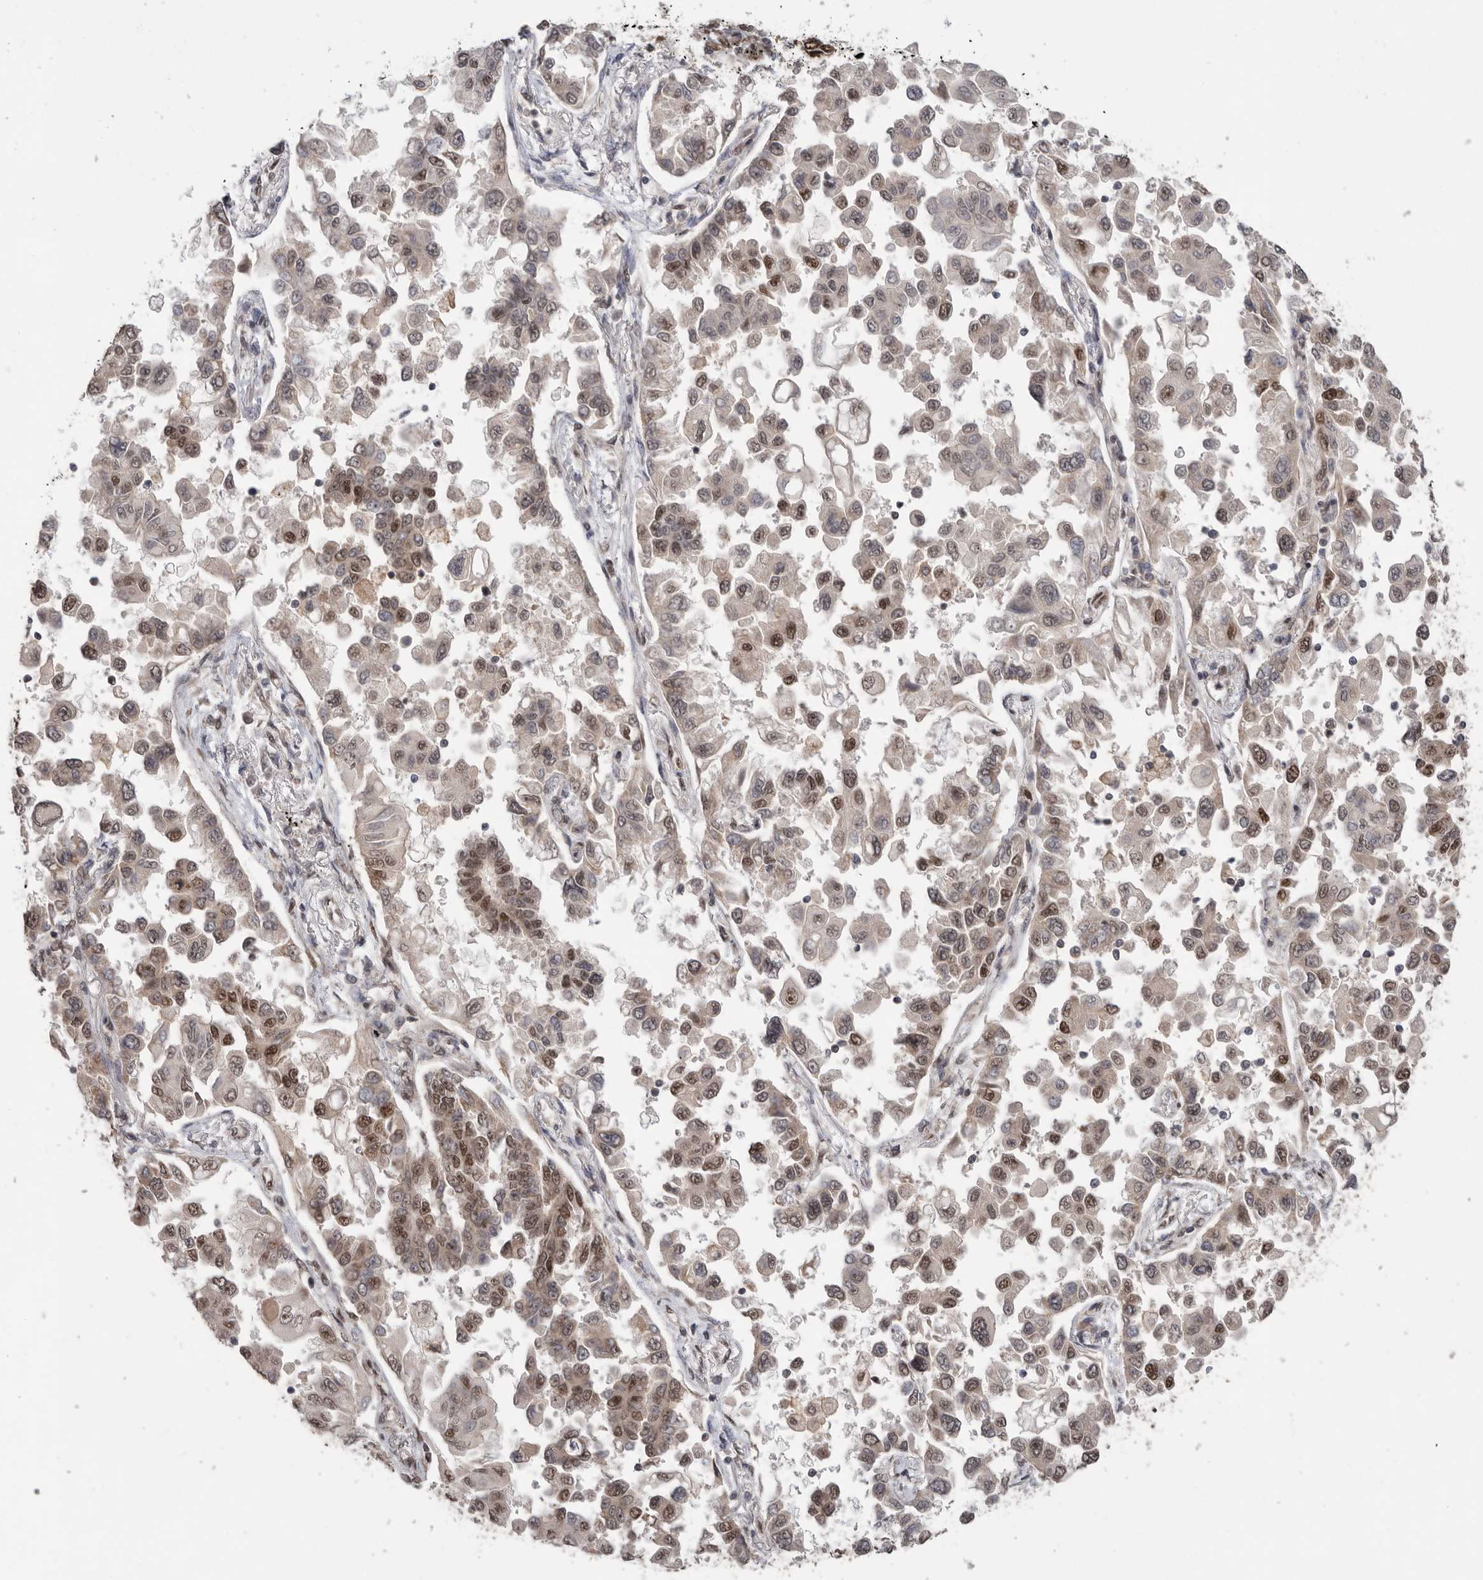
{"staining": {"intensity": "moderate", "quantity": "25%-75%", "location": "nuclear"}, "tissue": "lung cancer", "cell_type": "Tumor cells", "image_type": "cancer", "snomed": [{"axis": "morphology", "description": "Adenocarcinoma, NOS"}, {"axis": "topography", "description": "Lung"}], "caption": "Lung cancer (adenocarcinoma) was stained to show a protein in brown. There is medium levels of moderate nuclear staining in approximately 25%-75% of tumor cells. The staining was performed using DAB to visualize the protein expression in brown, while the nuclei were stained in blue with hematoxylin (Magnification: 20x).", "gene": "PPP1R10", "patient": {"sex": "female", "age": 67}}